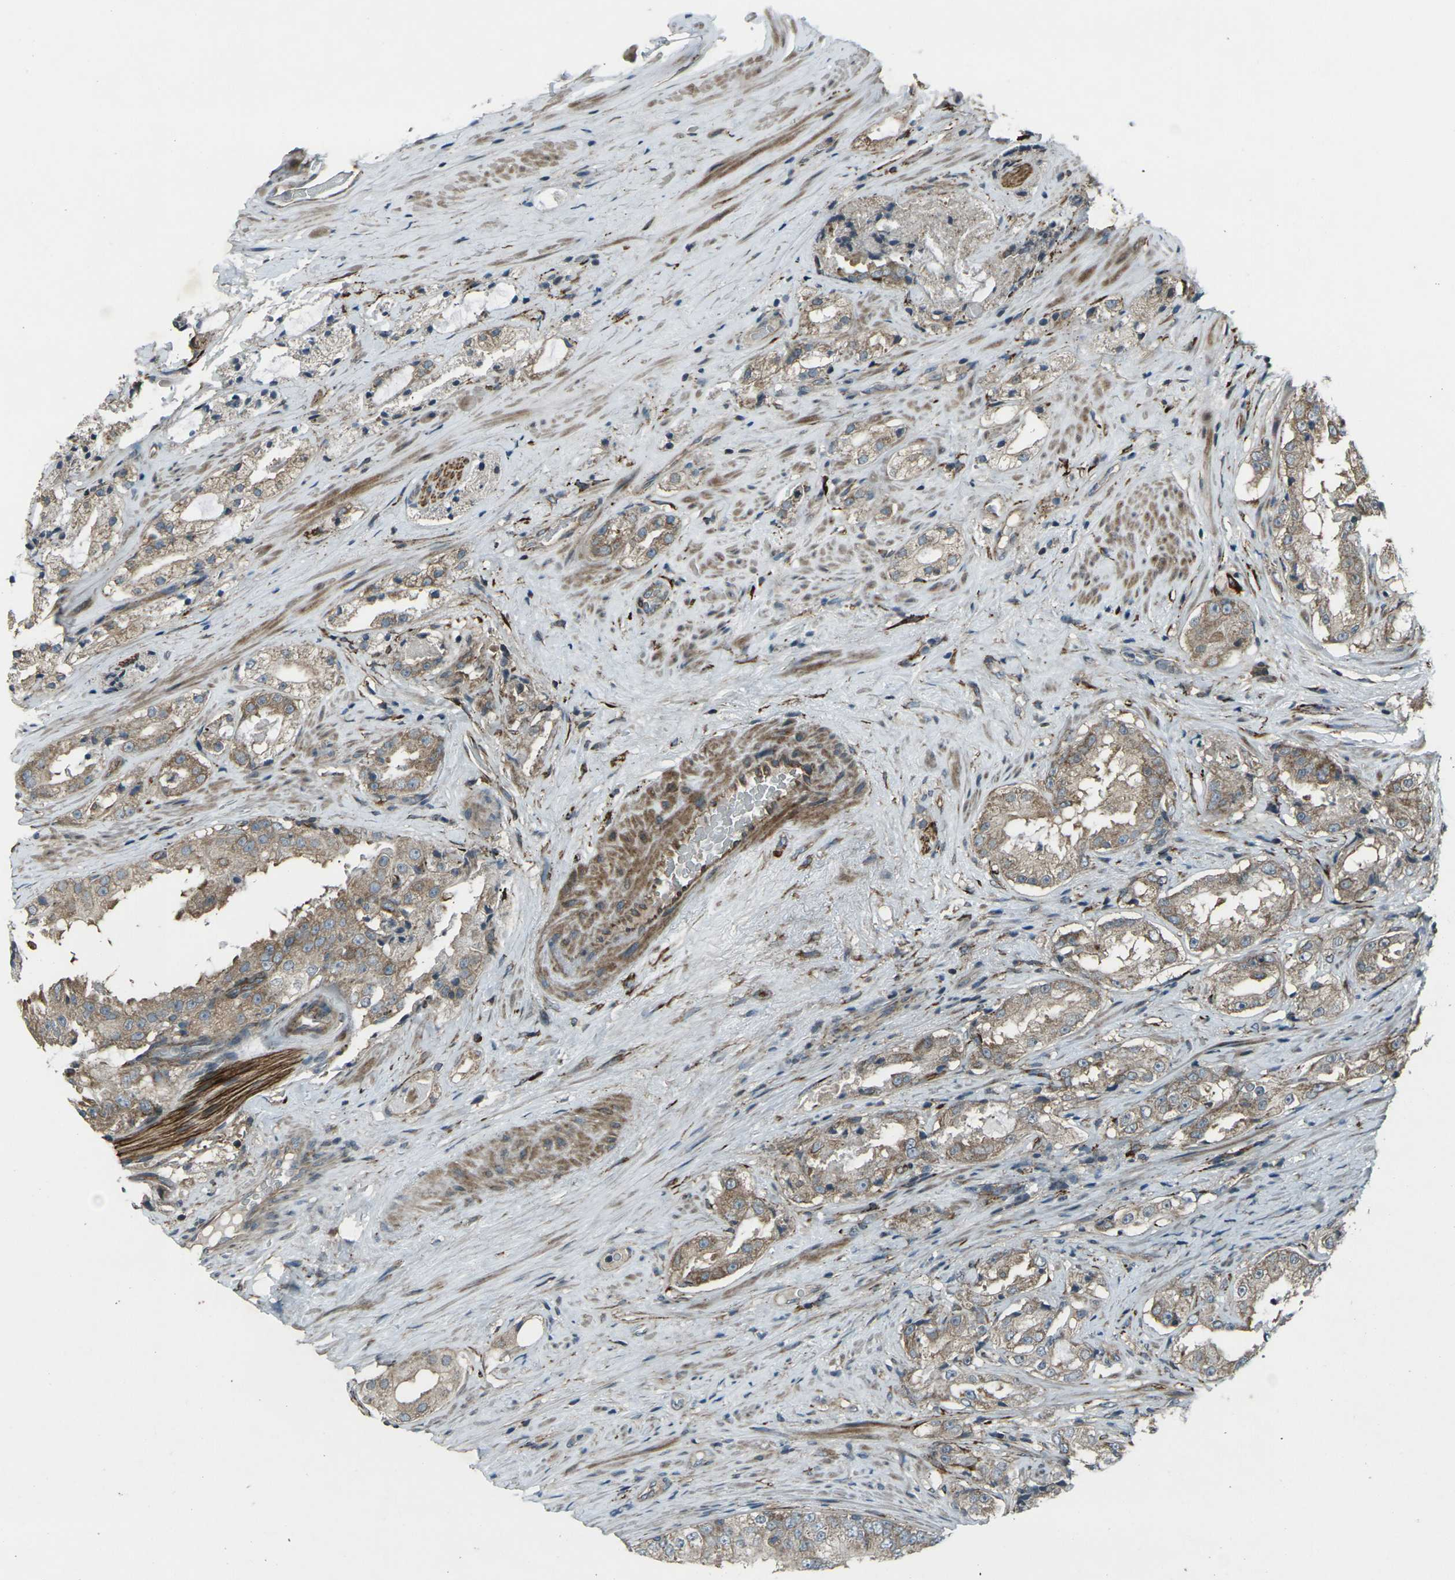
{"staining": {"intensity": "moderate", "quantity": ">75%", "location": "cytoplasmic/membranous"}, "tissue": "prostate cancer", "cell_type": "Tumor cells", "image_type": "cancer", "snomed": [{"axis": "morphology", "description": "Adenocarcinoma, High grade"}, {"axis": "topography", "description": "Prostate"}], "caption": "A histopathology image of human high-grade adenocarcinoma (prostate) stained for a protein exhibits moderate cytoplasmic/membranous brown staining in tumor cells. (DAB IHC, brown staining for protein, blue staining for nuclei).", "gene": "LSMEM1", "patient": {"sex": "male", "age": 73}}